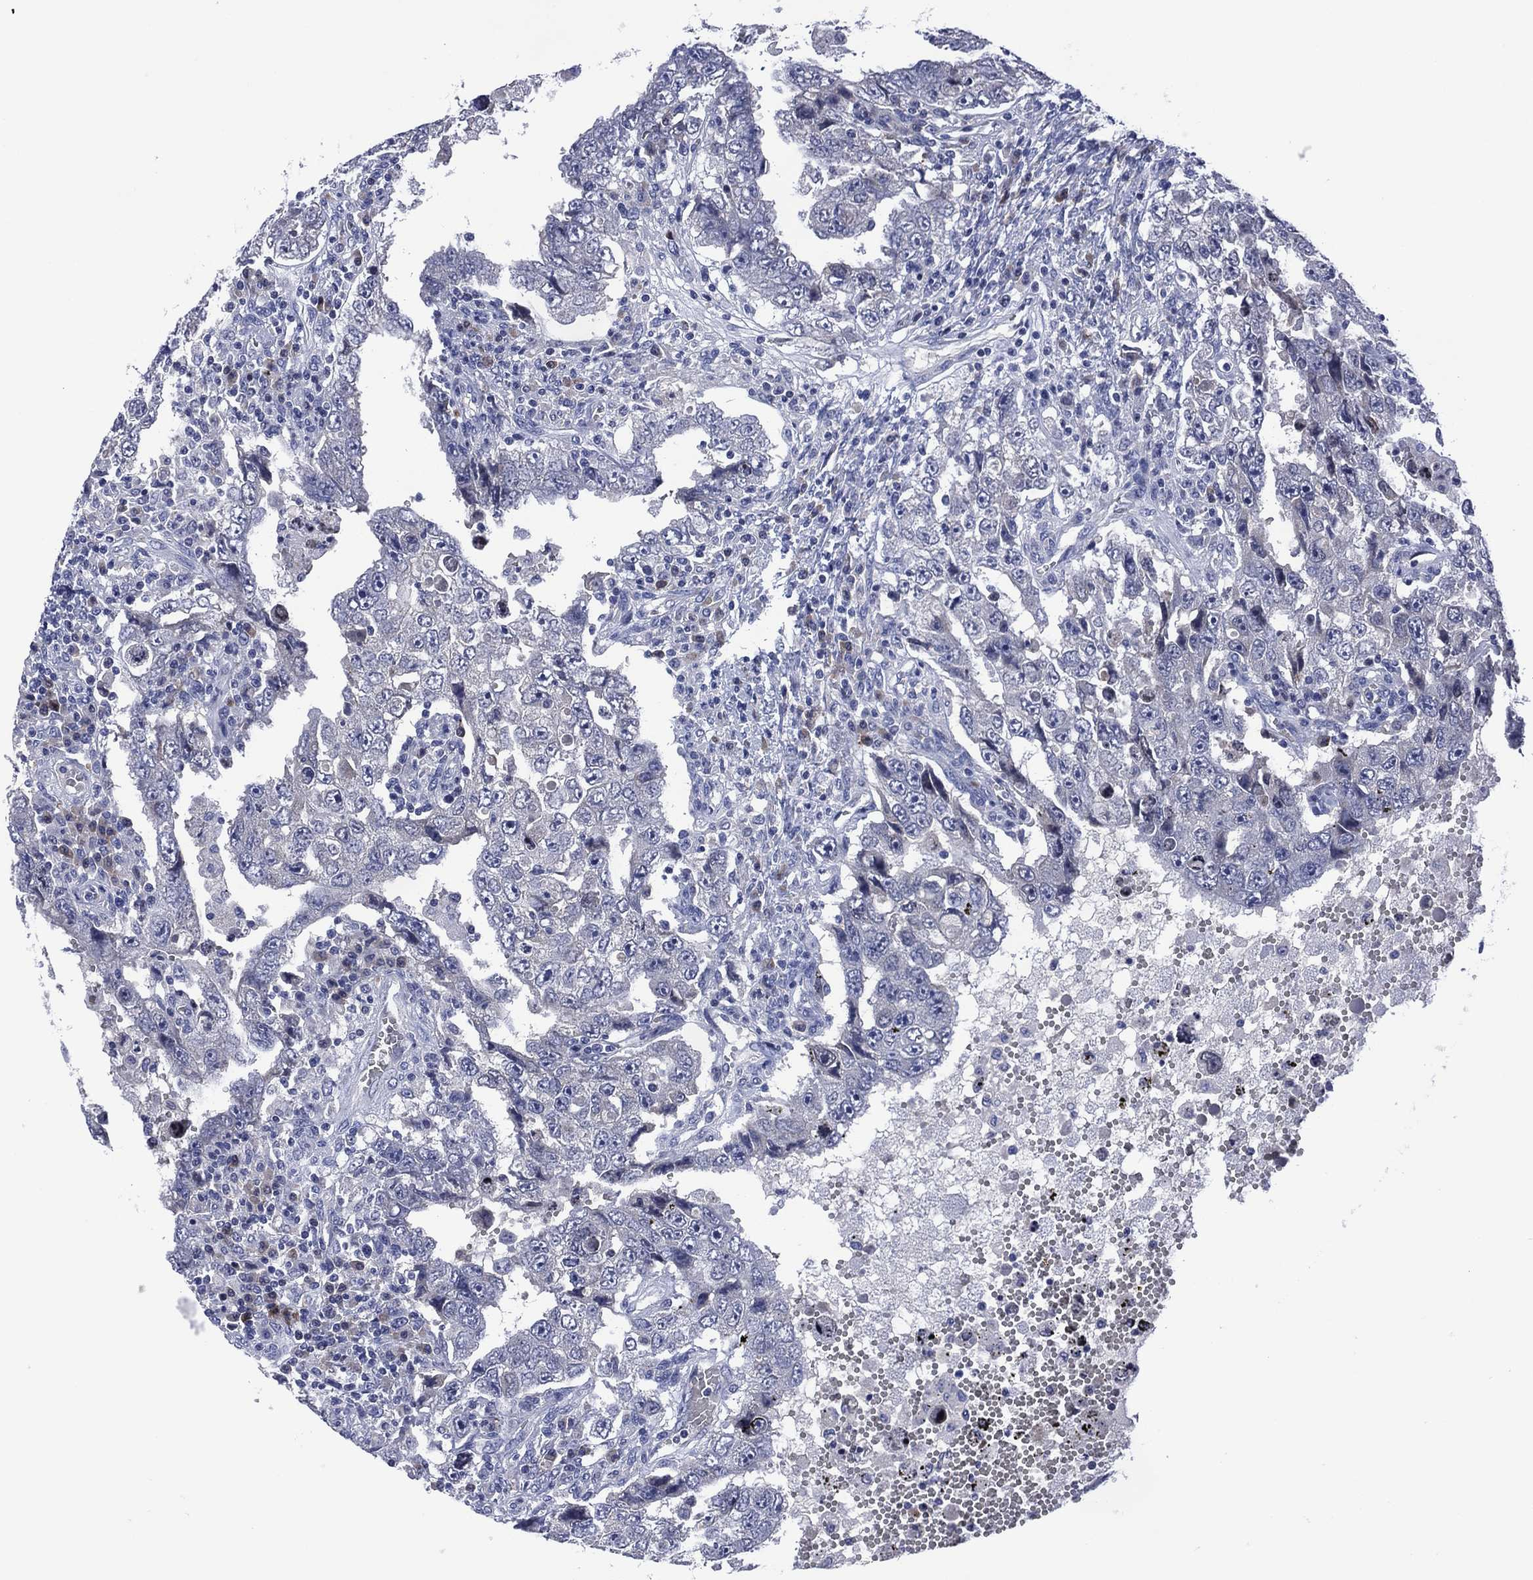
{"staining": {"intensity": "negative", "quantity": "none", "location": "none"}, "tissue": "testis cancer", "cell_type": "Tumor cells", "image_type": "cancer", "snomed": [{"axis": "morphology", "description": "Carcinoma, Embryonal, NOS"}, {"axis": "topography", "description": "Testis"}], "caption": "IHC photomicrograph of human embryonal carcinoma (testis) stained for a protein (brown), which shows no expression in tumor cells. (Brightfield microscopy of DAB (3,3'-diaminobenzidine) immunohistochemistry at high magnification).", "gene": "USP26", "patient": {"sex": "male", "age": 26}}